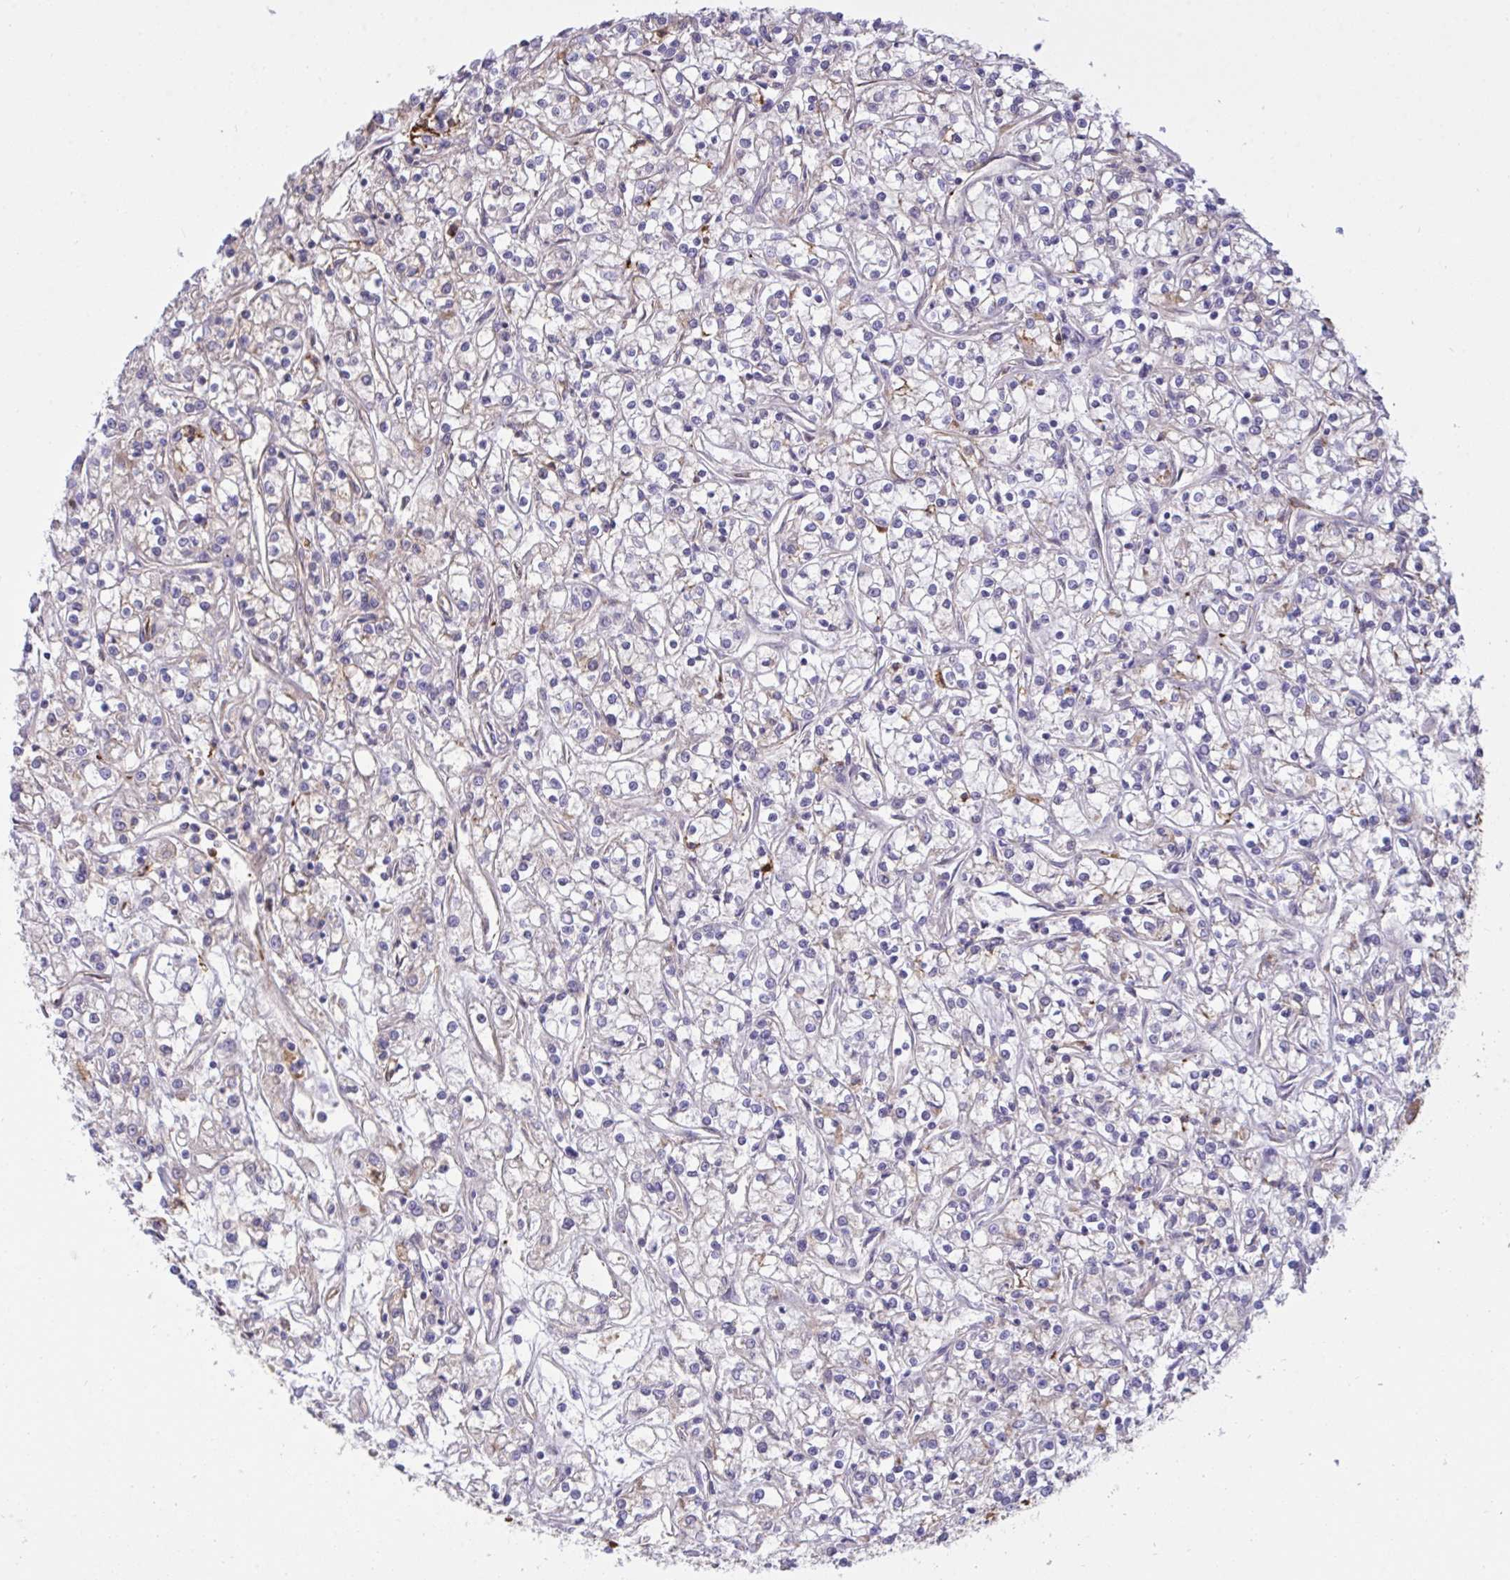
{"staining": {"intensity": "weak", "quantity": "<25%", "location": "cytoplasmic/membranous"}, "tissue": "renal cancer", "cell_type": "Tumor cells", "image_type": "cancer", "snomed": [{"axis": "morphology", "description": "Adenocarcinoma, NOS"}, {"axis": "topography", "description": "Kidney"}], "caption": "Tumor cells show no significant staining in renal cancer.", "gene": "F2", "patient": {"sex": "female", "age": 59}}